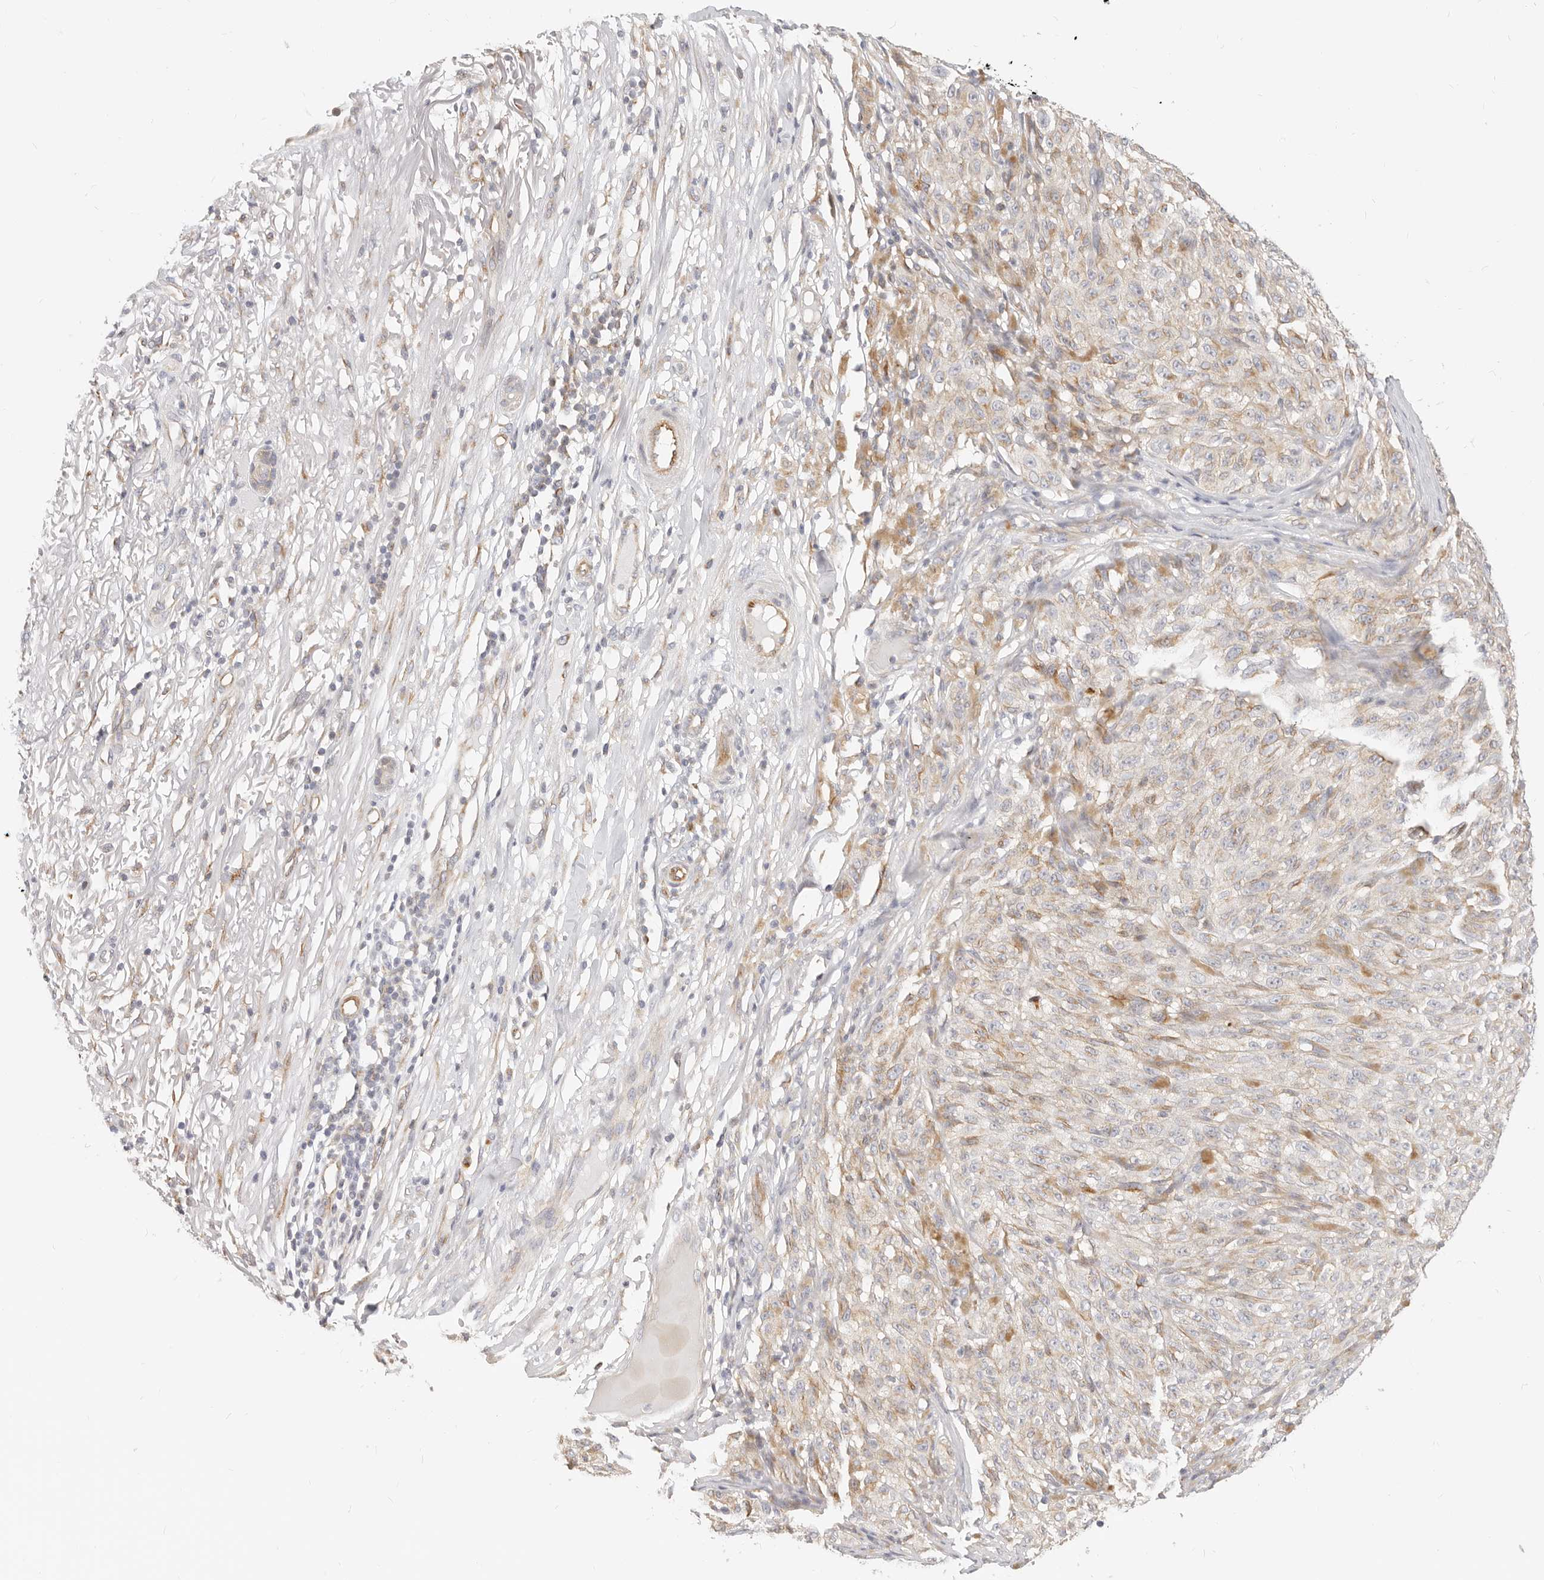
{"staining": {"intensity": "weak", "quantity": "<25%", "location": "cytoplasmic/membranous"}, "tissue": "melanoma", "cell_type": "Tumor cells", "image_type": "cancer", "snomed": [{"axis": "morphology", "description": "Malignant melanoma, NOS"}, {"axis": "topography", "description": "Skin"}], "caption": "Human melanoma stained for a protein using immunohistochemistry shows no positivity in tumor cells.", "gene": "DTNBP1", "patient": {"sex": "female", "age": 82}}